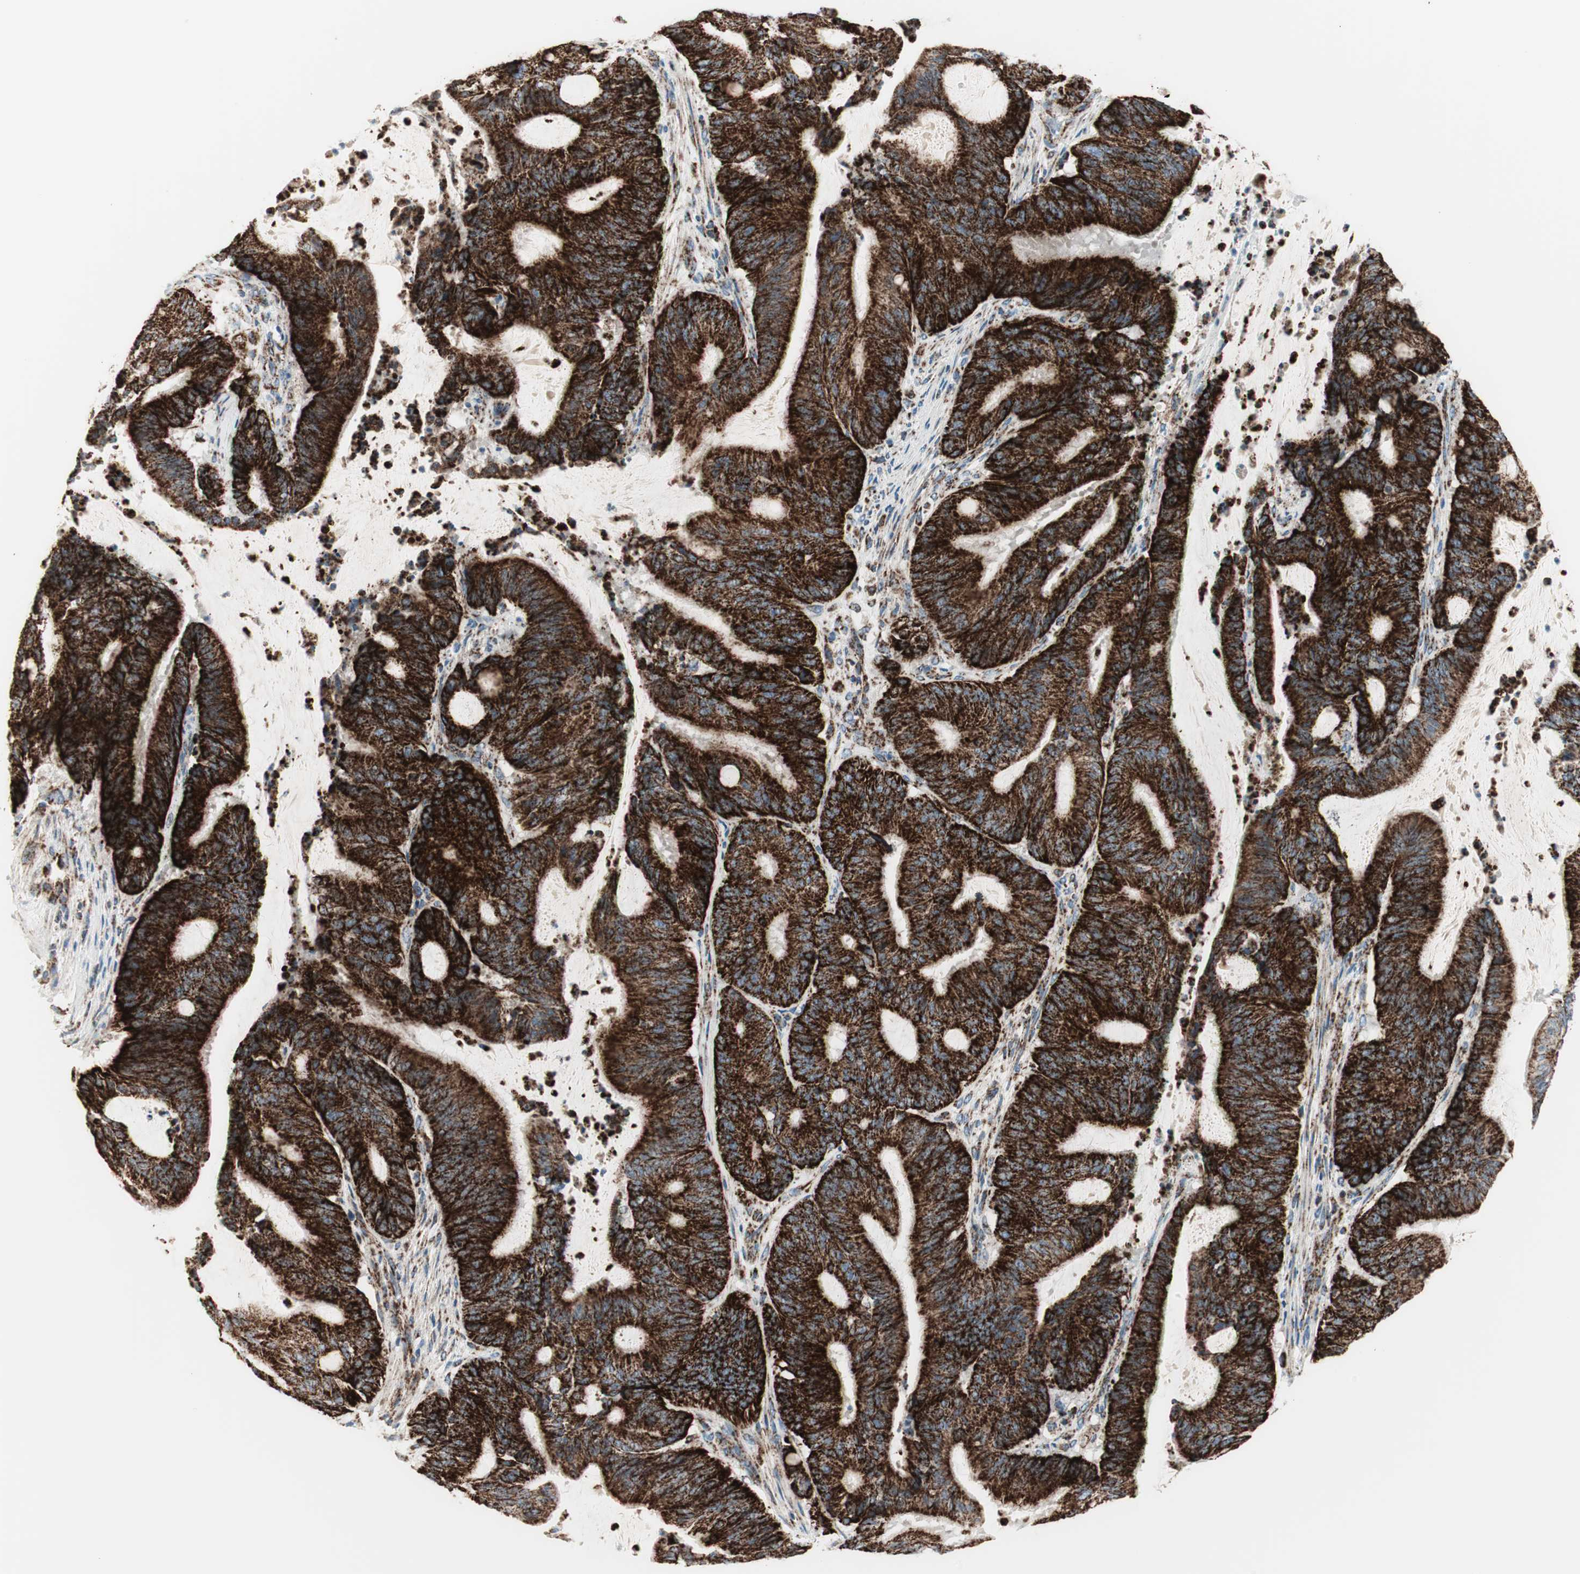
{"staining": {"intensity": "strong", "quantity": ">75%", "location": "cytoplasmic/membranous"}, "tissue": "liver cancer", "cell_type": "Tumor cells", "image_type": "cancer", "snomed": [{"axis": "morphology", "description": "Cholangiocarcinoma"}, {"axis": "topography", "description": "Liver"}], "caption": "Strong cytoplasmic/membranous positivity for a protein is seen in about >75% of tumor cells of cholangiocarcinoma (liver) using immunohistochemistry.", "gene": "TOMM20", "patient": {"sex": "female", "age": 73}}